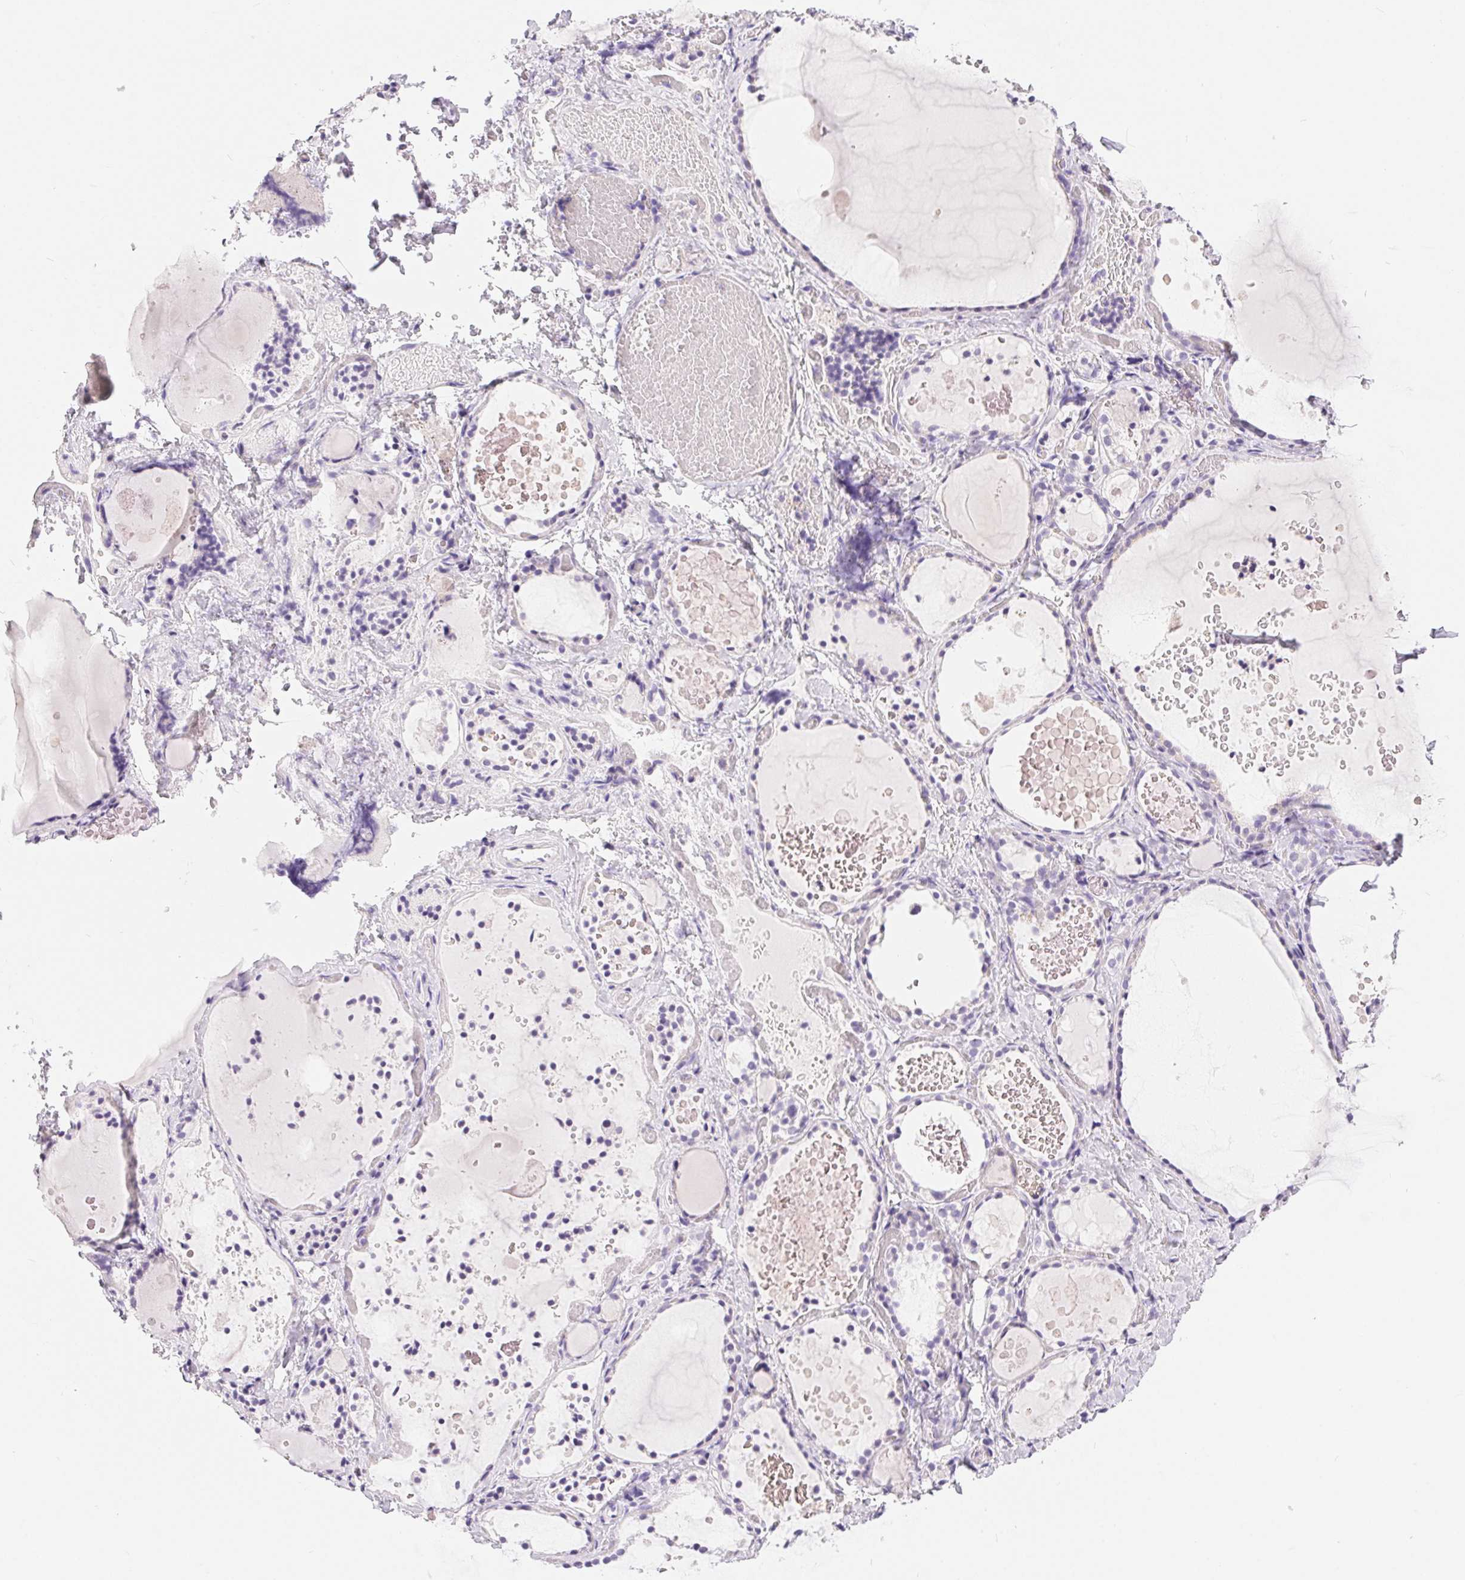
{"staining": {"intensity": "negative", "quantity": "none", "location": "none"}, "tissue": "thyroid gland", "cell_type": "Glandular cells", "image_type": "normal", "snomed": [{"axis": "morphology", "description": "Normal tissue, NOS"}, {"axis": "topography", "description": "Thyroid gland"}], "caption": "Immunohistochemistry of normal human thyroid gland displays no expression in glandular cells. Nuclei are stained in blue.", "gene": "XDH", "patient": {"sex": "female", "age": 56}}